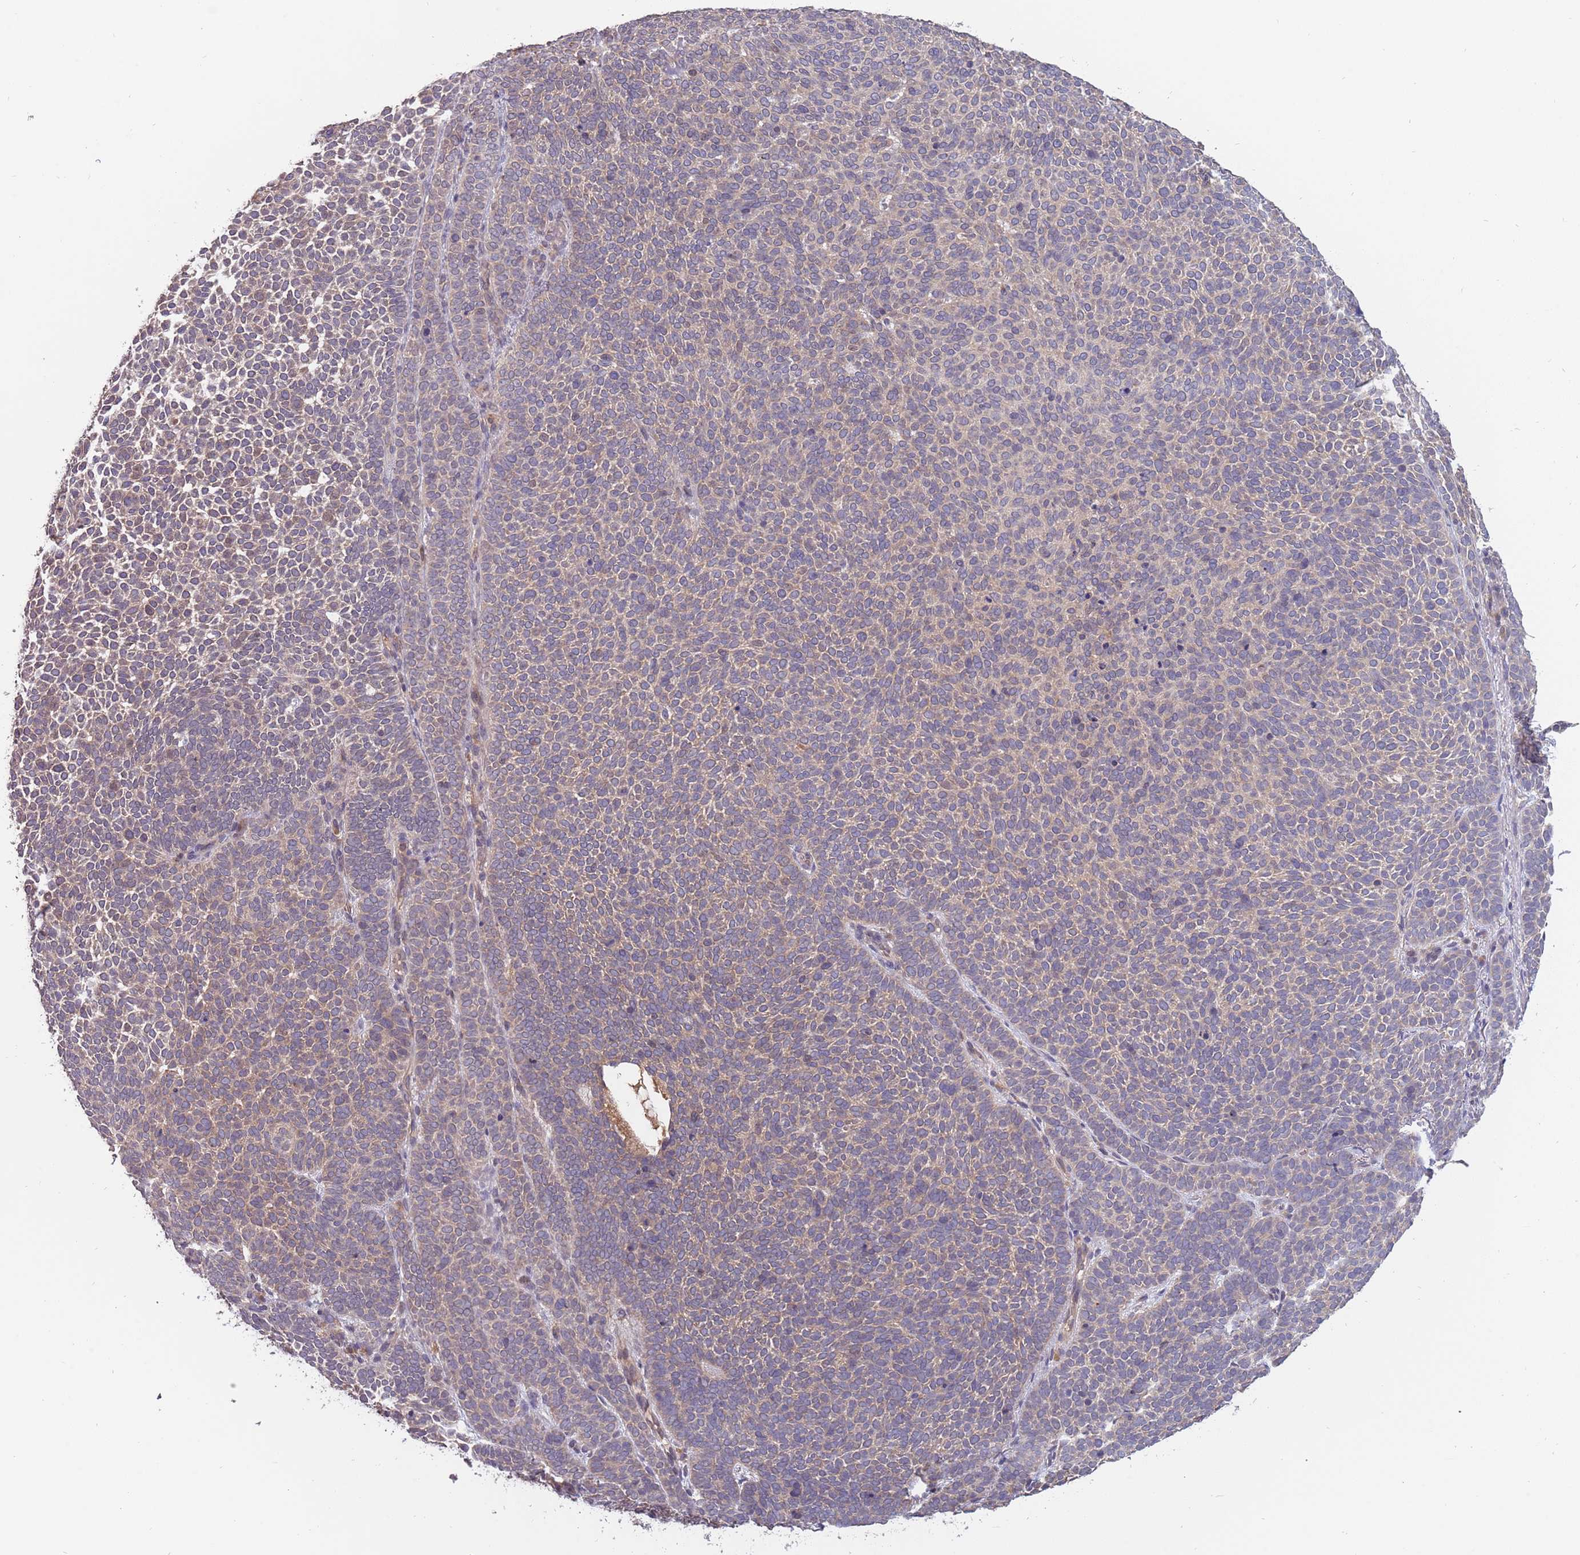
{"staining": {"intensity": "weak", "quantity": "<25%", "location": "cytoplasmic/membranous"}, "tissue": "skin cancer", "cell_type": "Tumor cells", "image_type": "cancer", "snomed": [{"axis": "morphology", "description": "Basal cell carcinoma"}, {"axis": "topography", "description": "Skin"}], "caption": "A high-resolution image shows IHC staining of basal cell carcinoma (skin), which reveals no significant expression in tumor cells. (Stains: DAB (3,3'-diaminobenzidine) immunohistochemistry (IHC) with hematoxylin counter stain, Microscopy: brightfield microscopy at high magnification).", "gene": "USP32", "patient": {"sex": "female", "age": 77}}